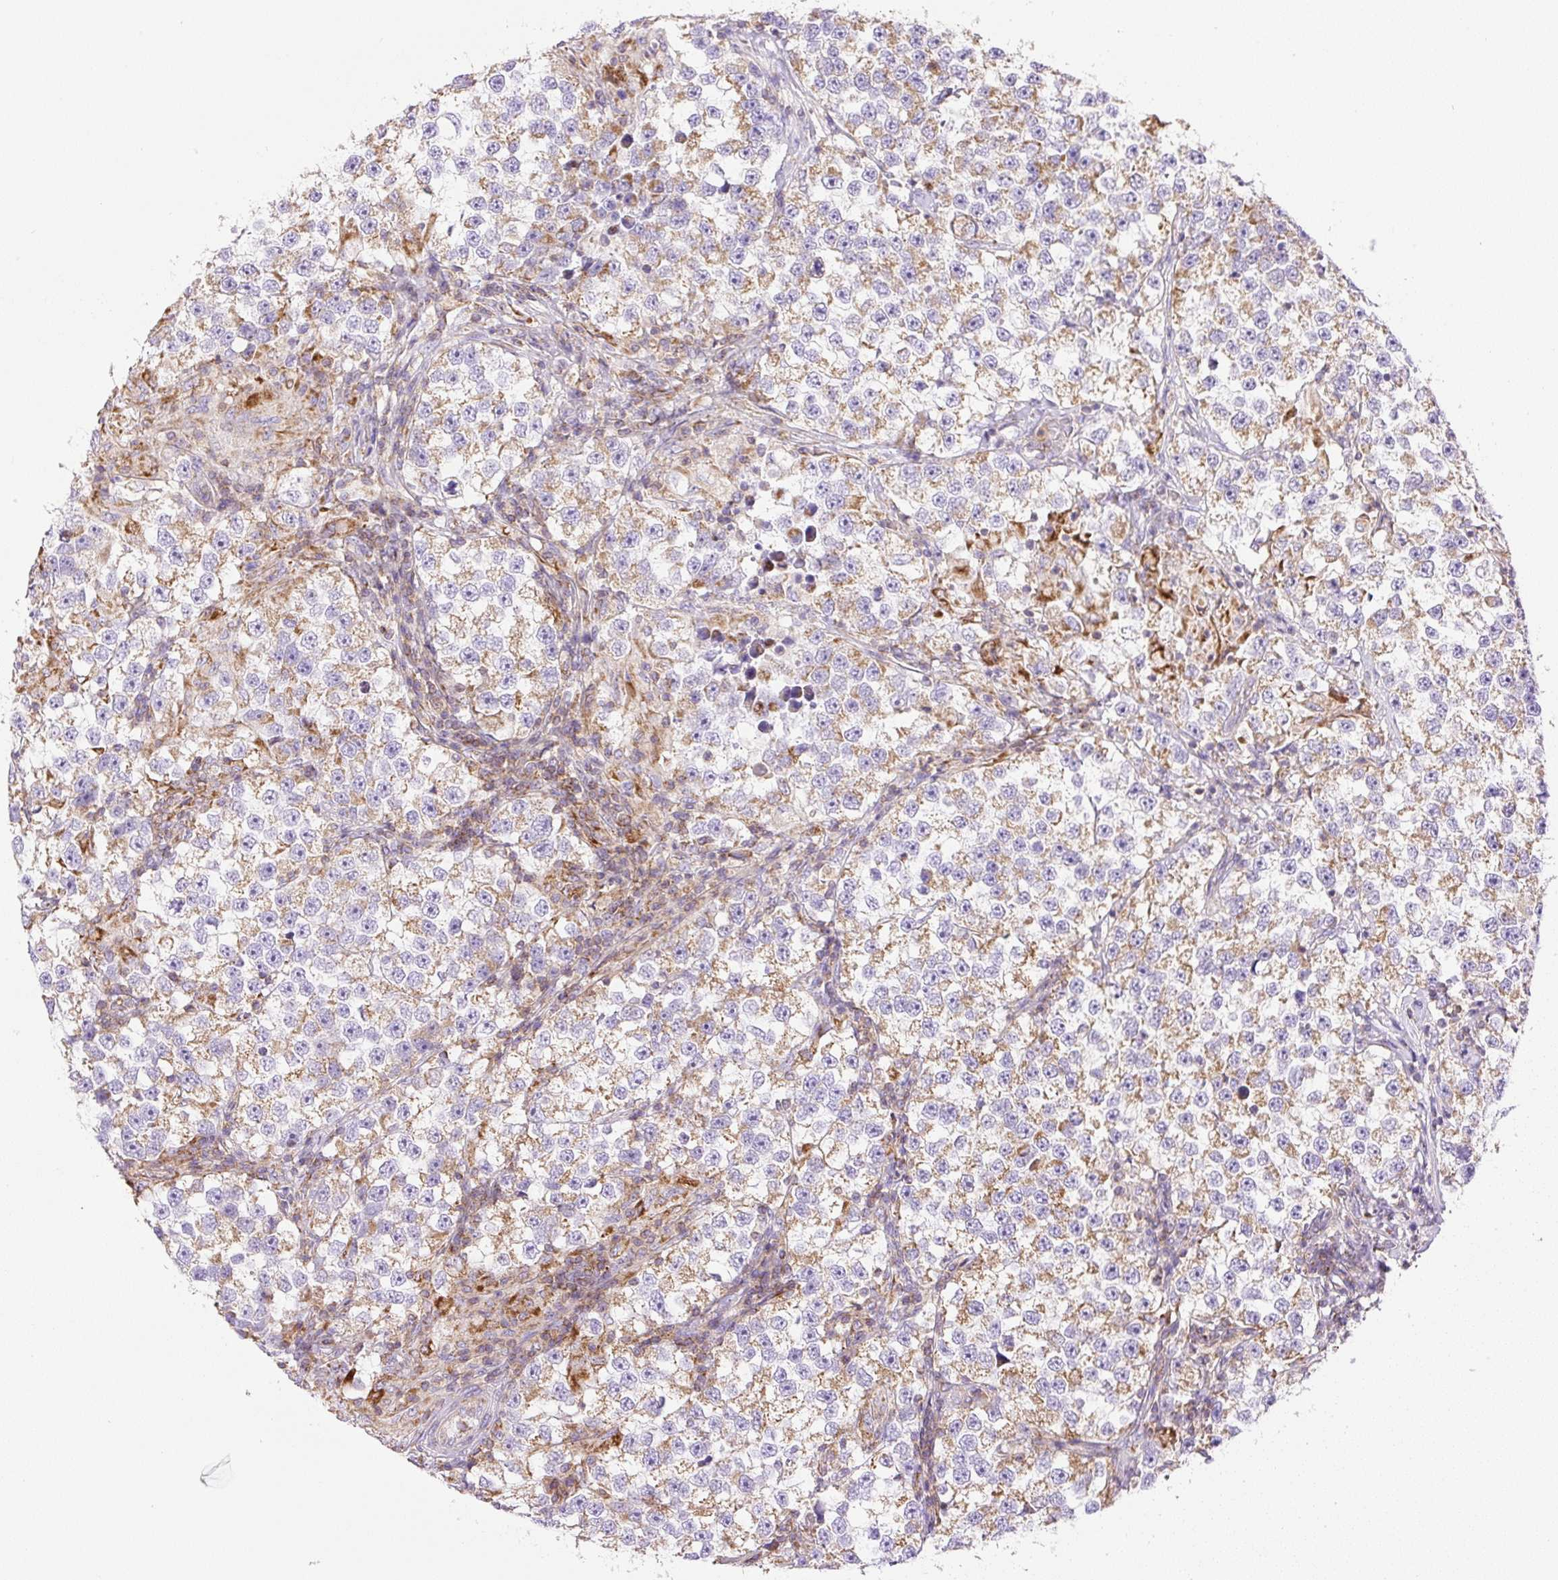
{"staining": {"intensity": "moderate", "quantity": "25%-75%", "location": "cytoplasmic/membranous"}, "tissue": "testis cancer", "cell_type": "Tumor cells", "image_type": "cancer", "snomed": [{"axis": "morphology", "description": "Seminoma, NOS"}, {"axis": "topography", "description": "Testis"}], "caption": "A brown stain labels moderate cytoplasmic/membranous staining of a protein in human seminoma (testis) tumor cells.", "gene": "NF1", "patient": {"sex": "male", "age": 46}}